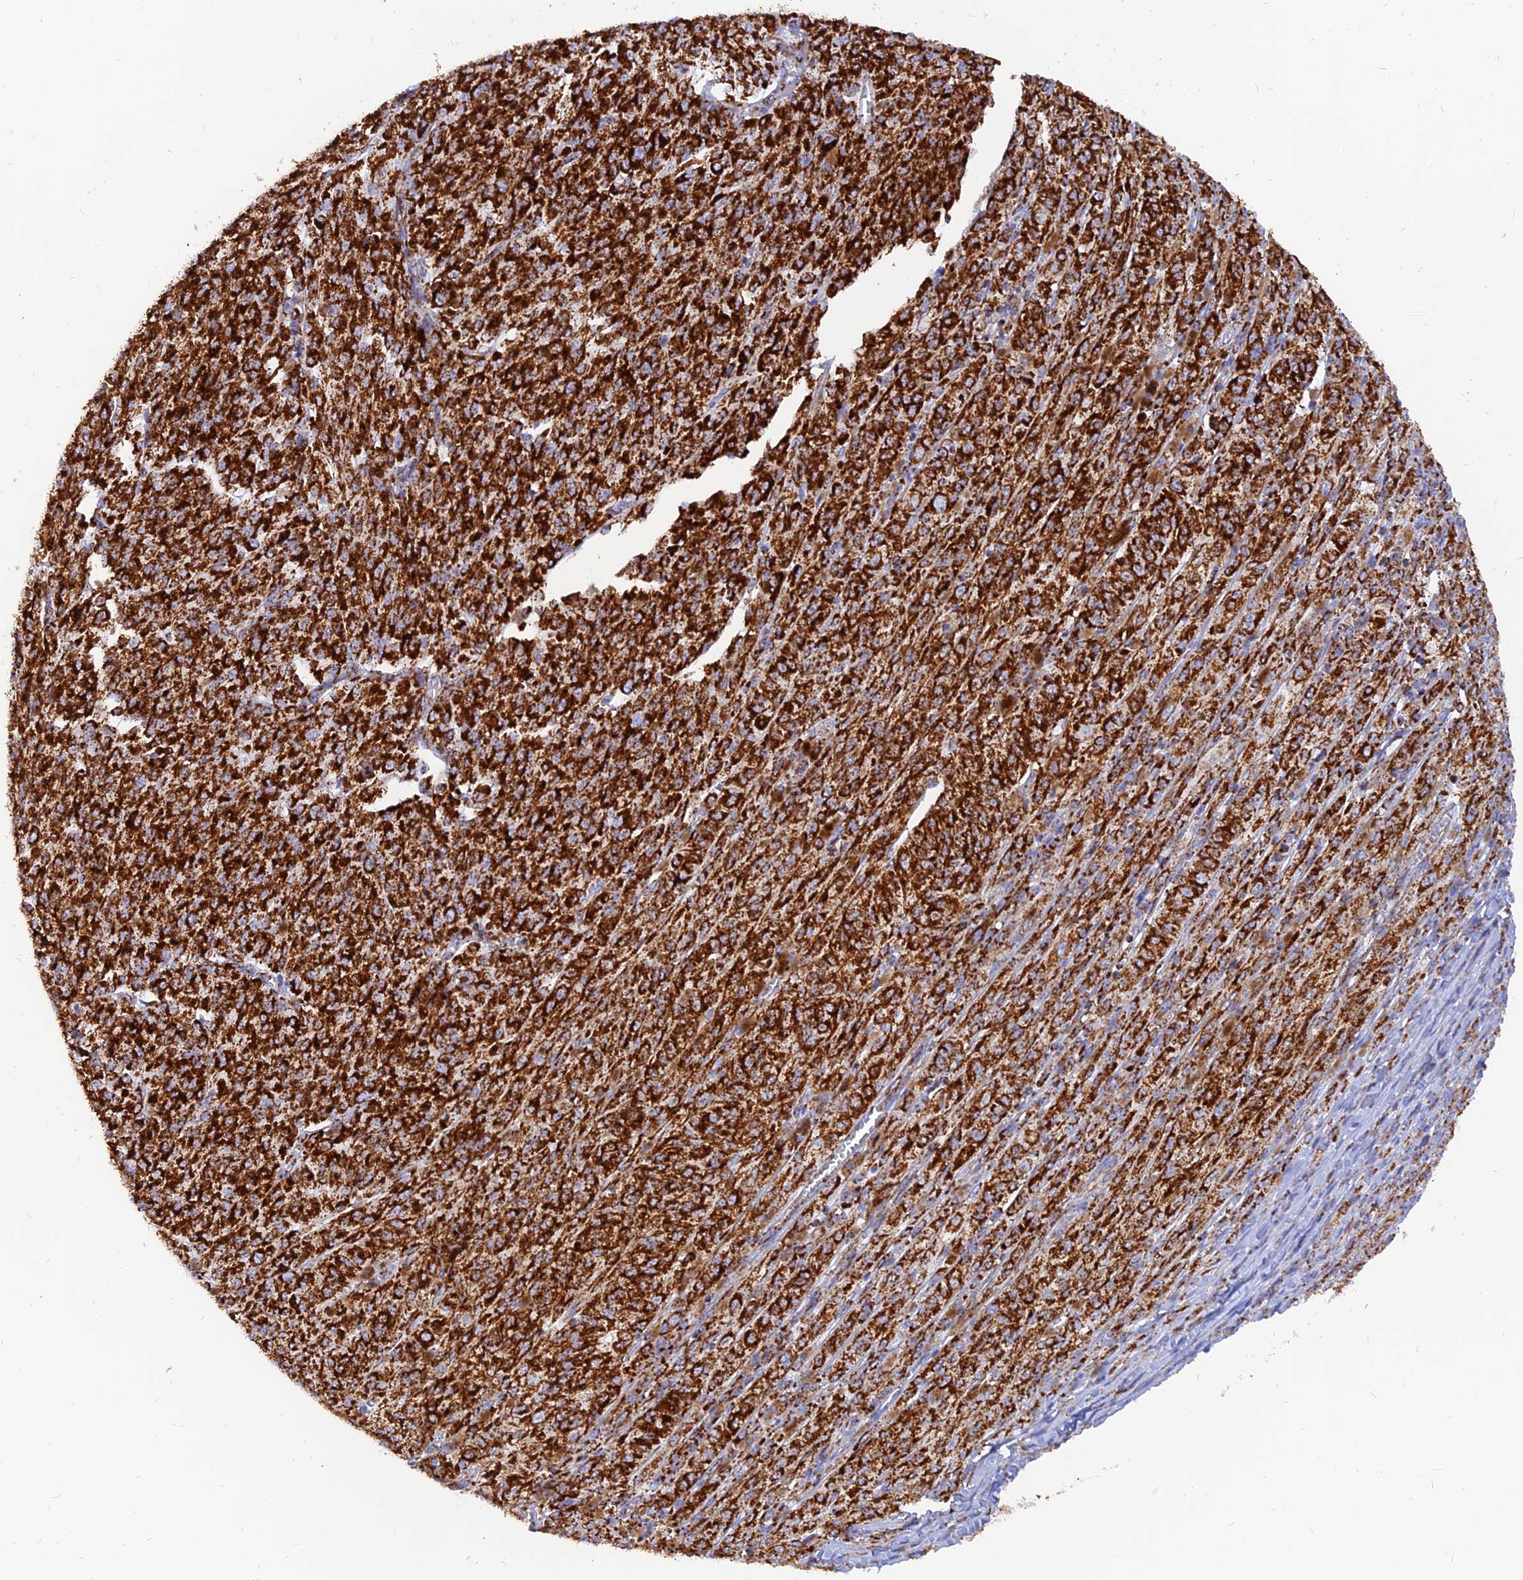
{"staining": {"intensity": "strong", "quantity": ">75%", "location": "cytoplasmic/membranous"}, "tissue": "melanoma", "cell_type": "Tumor cells", "image_type": "cancer", "snomed": [{"axis": "morphology", "description": "Malignant melanoma, NOS"}, {"axis": "topography", "description": "Skin"}], "caption": "Human malignant melanoma stained with a brown dye shows strong cytoplasmic/membranous positive staining in approximately >75% of tumor cells.", "gene": "NDUFB6", "patient": {"sex": "female", "age": 52}}